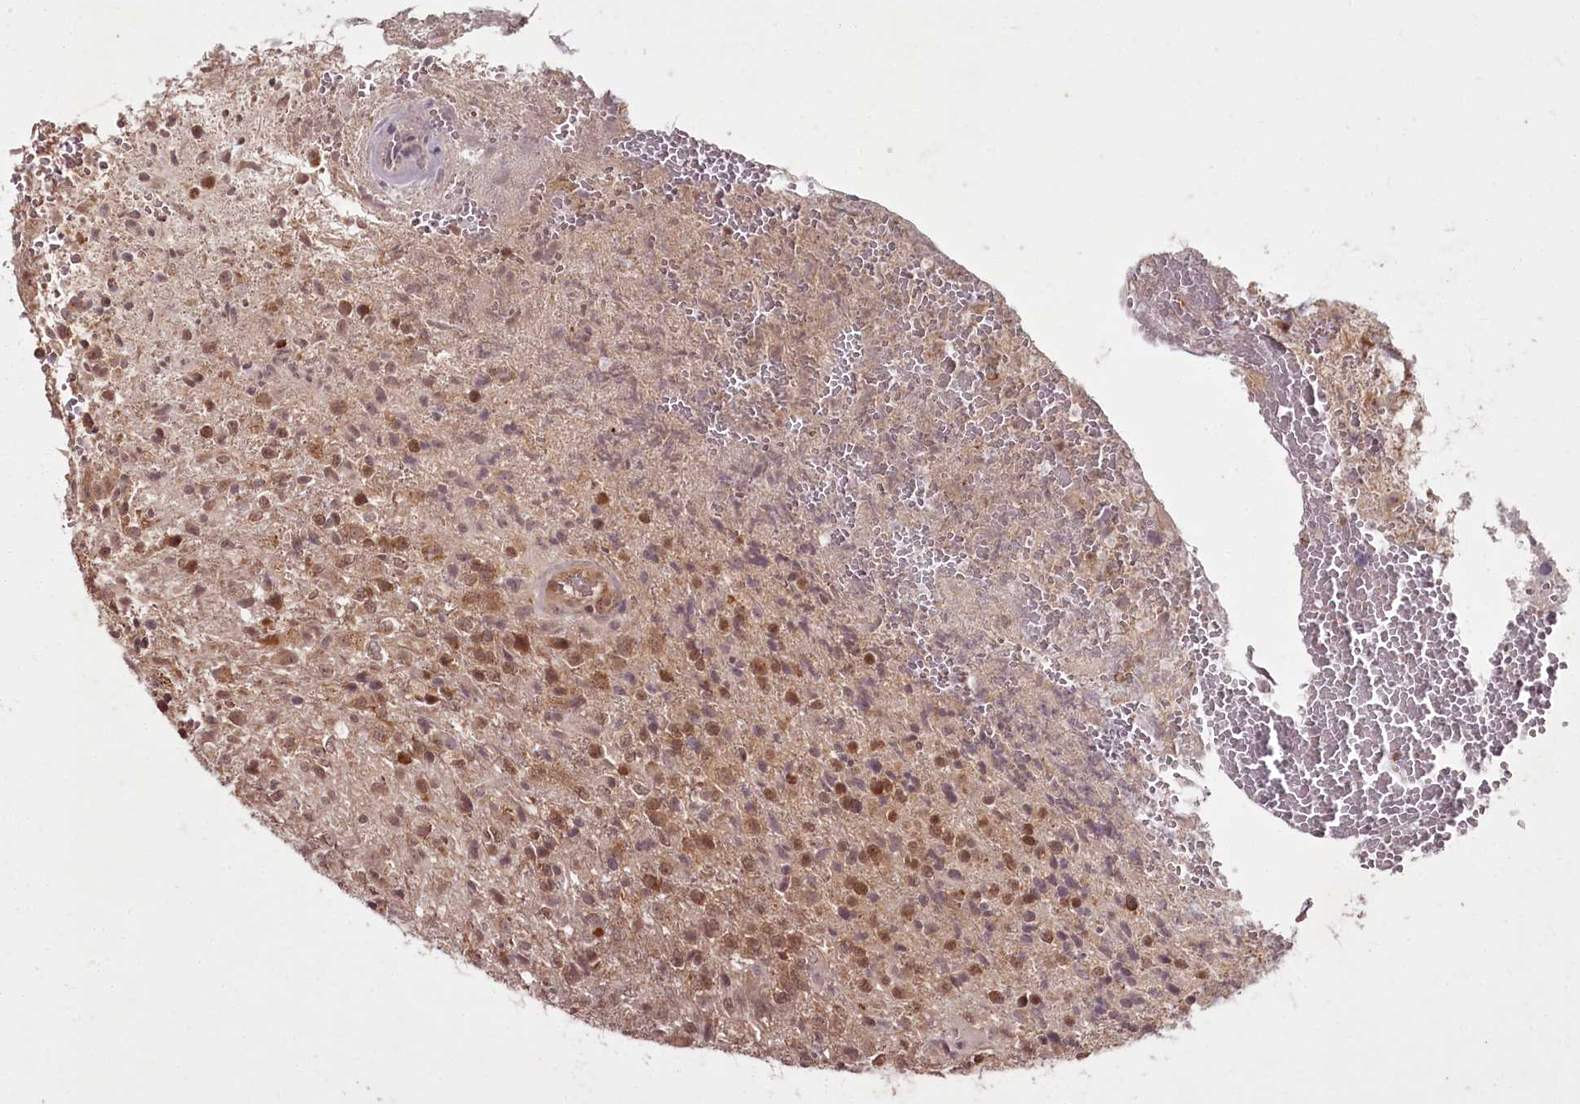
{"staining": {"intensity": "moderate", "quantity": ">75%", "location": "cytoplasmic/membranous,nuclear"}, "tissue": "glioma", "cell_type": "Tumor cells", "image_type": "cancer", "snomed": [{"axis": "morphology", "description": "Glioma, malignant, High grade"}, {"axis": "topography", "description": "Brain"}], "caption": "Human glioma stained with a brown dye shows moderate cytoplasmic/membranous and nuclear positive staining in about >75% of tumor cells.", "gene": "PCBP2", "patient": {"sex": "male", "age": 56}}